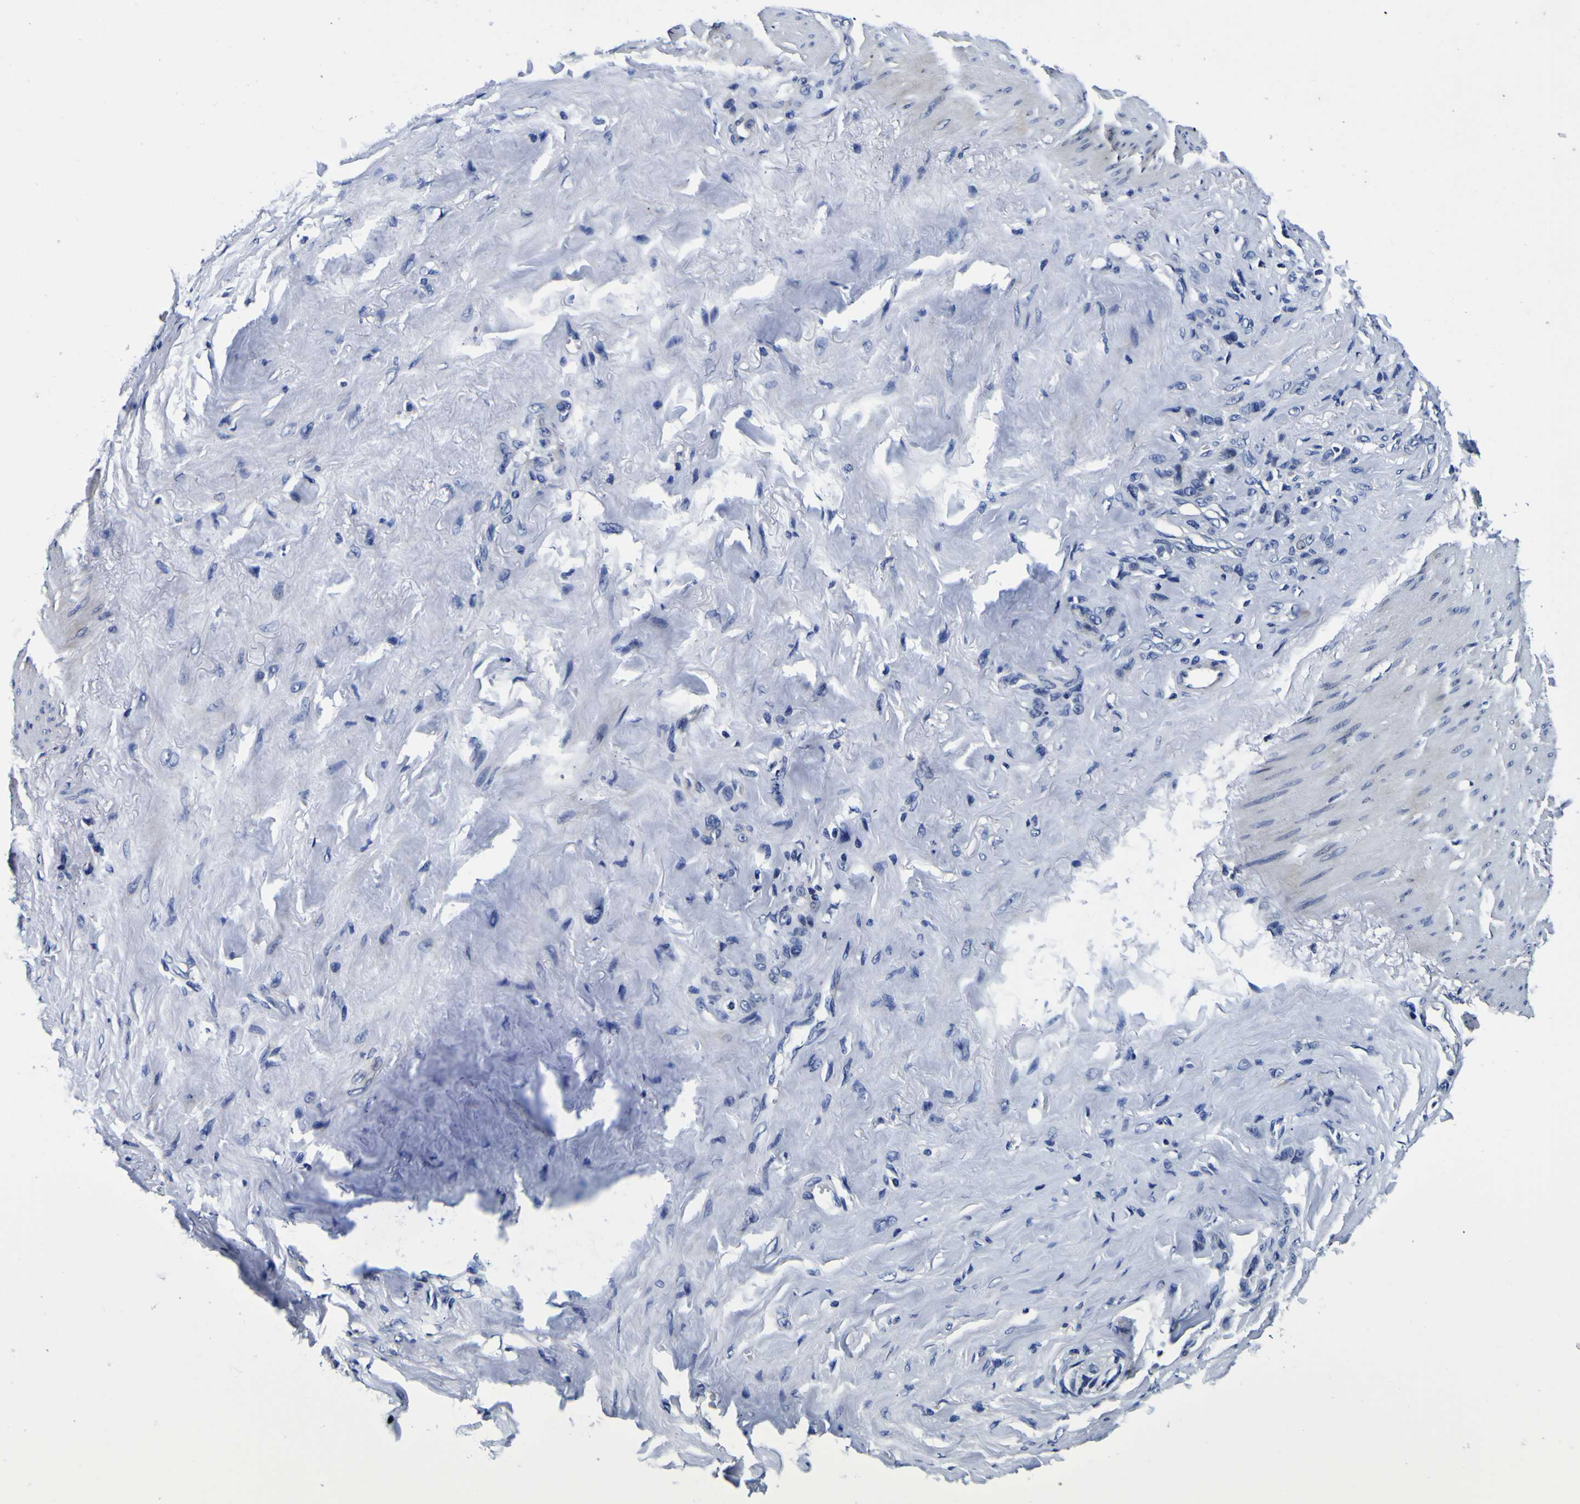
{"staining": {"intensity": "negative", "quantity": "none", "location": "none"}, "tissue": "stomach cancer", "cell_type": "Tumor cells", "image_type": "cancer", "snomed": [{"axis": "morphology", "description": "Adenocarcinoma, NOS"}, {"axis": "topography", "description": "Stomach"}], "caption": "IHC of adenocarcinoma (stomach) shows no positivity in tumor cells.", "gene": "PDLIM4", "patient": {"sex": "male", "age": 82}}